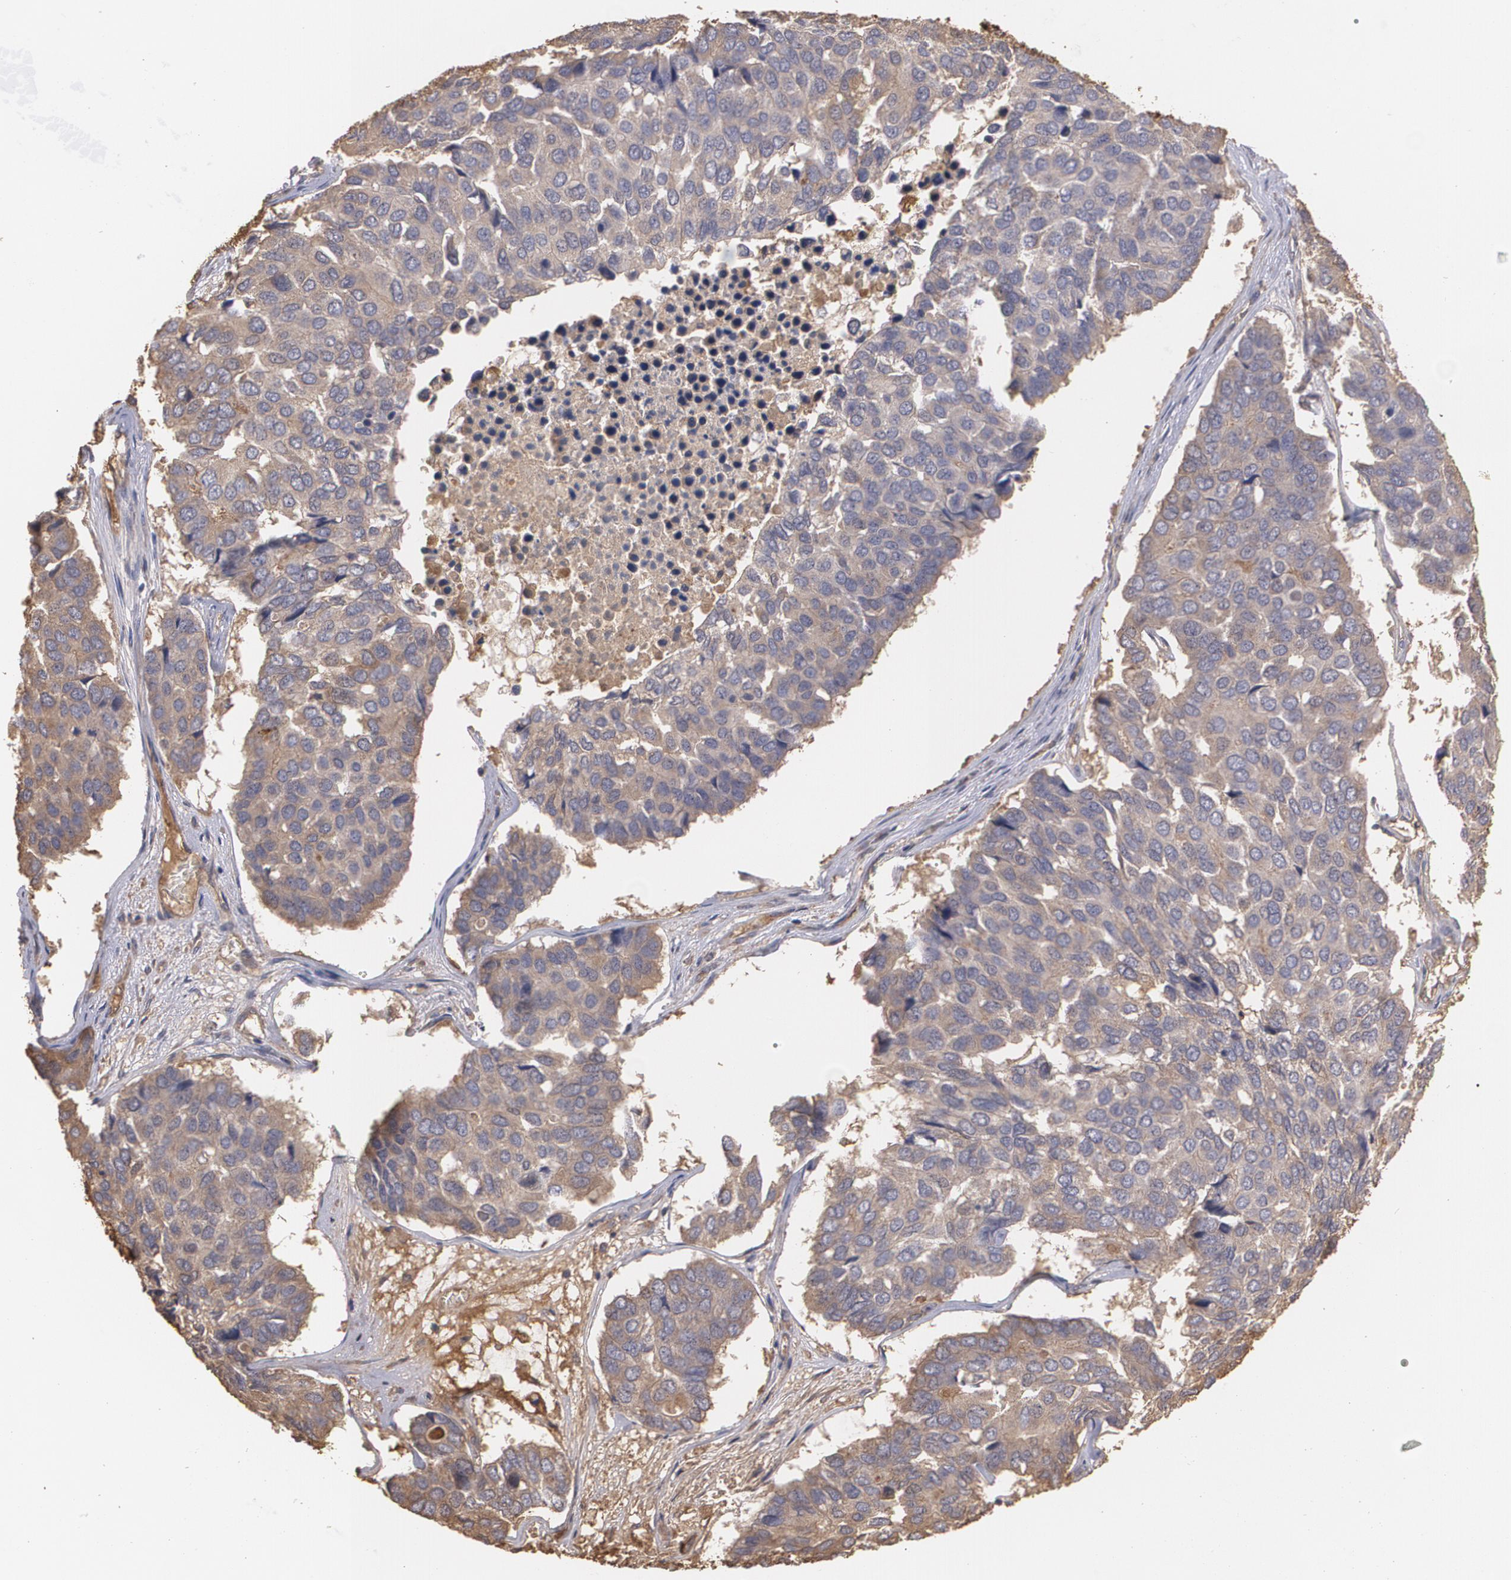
{"staining": {"intensity": "weak", "quantity": ">75%", "location": "cytoplasmic/membranous"}, "tissue": "pancreatic cancer", "cell_type": "Tumor cells", "image_type": "cancer", "snomed": [{"axis": "morphology", "description": "Adenocarcinoma, NOS"}, {"axis": "topography", "description": "Pancreas"}], "caption": "This is a photomicrograph of immunohistochemistry (IHC) staining of pancreatic cancer, which shows weak staining in the cytoplasmic/membranous of tumor cells.", "gene": "PON1", "patient": {"sex": "male", "age": 50}}